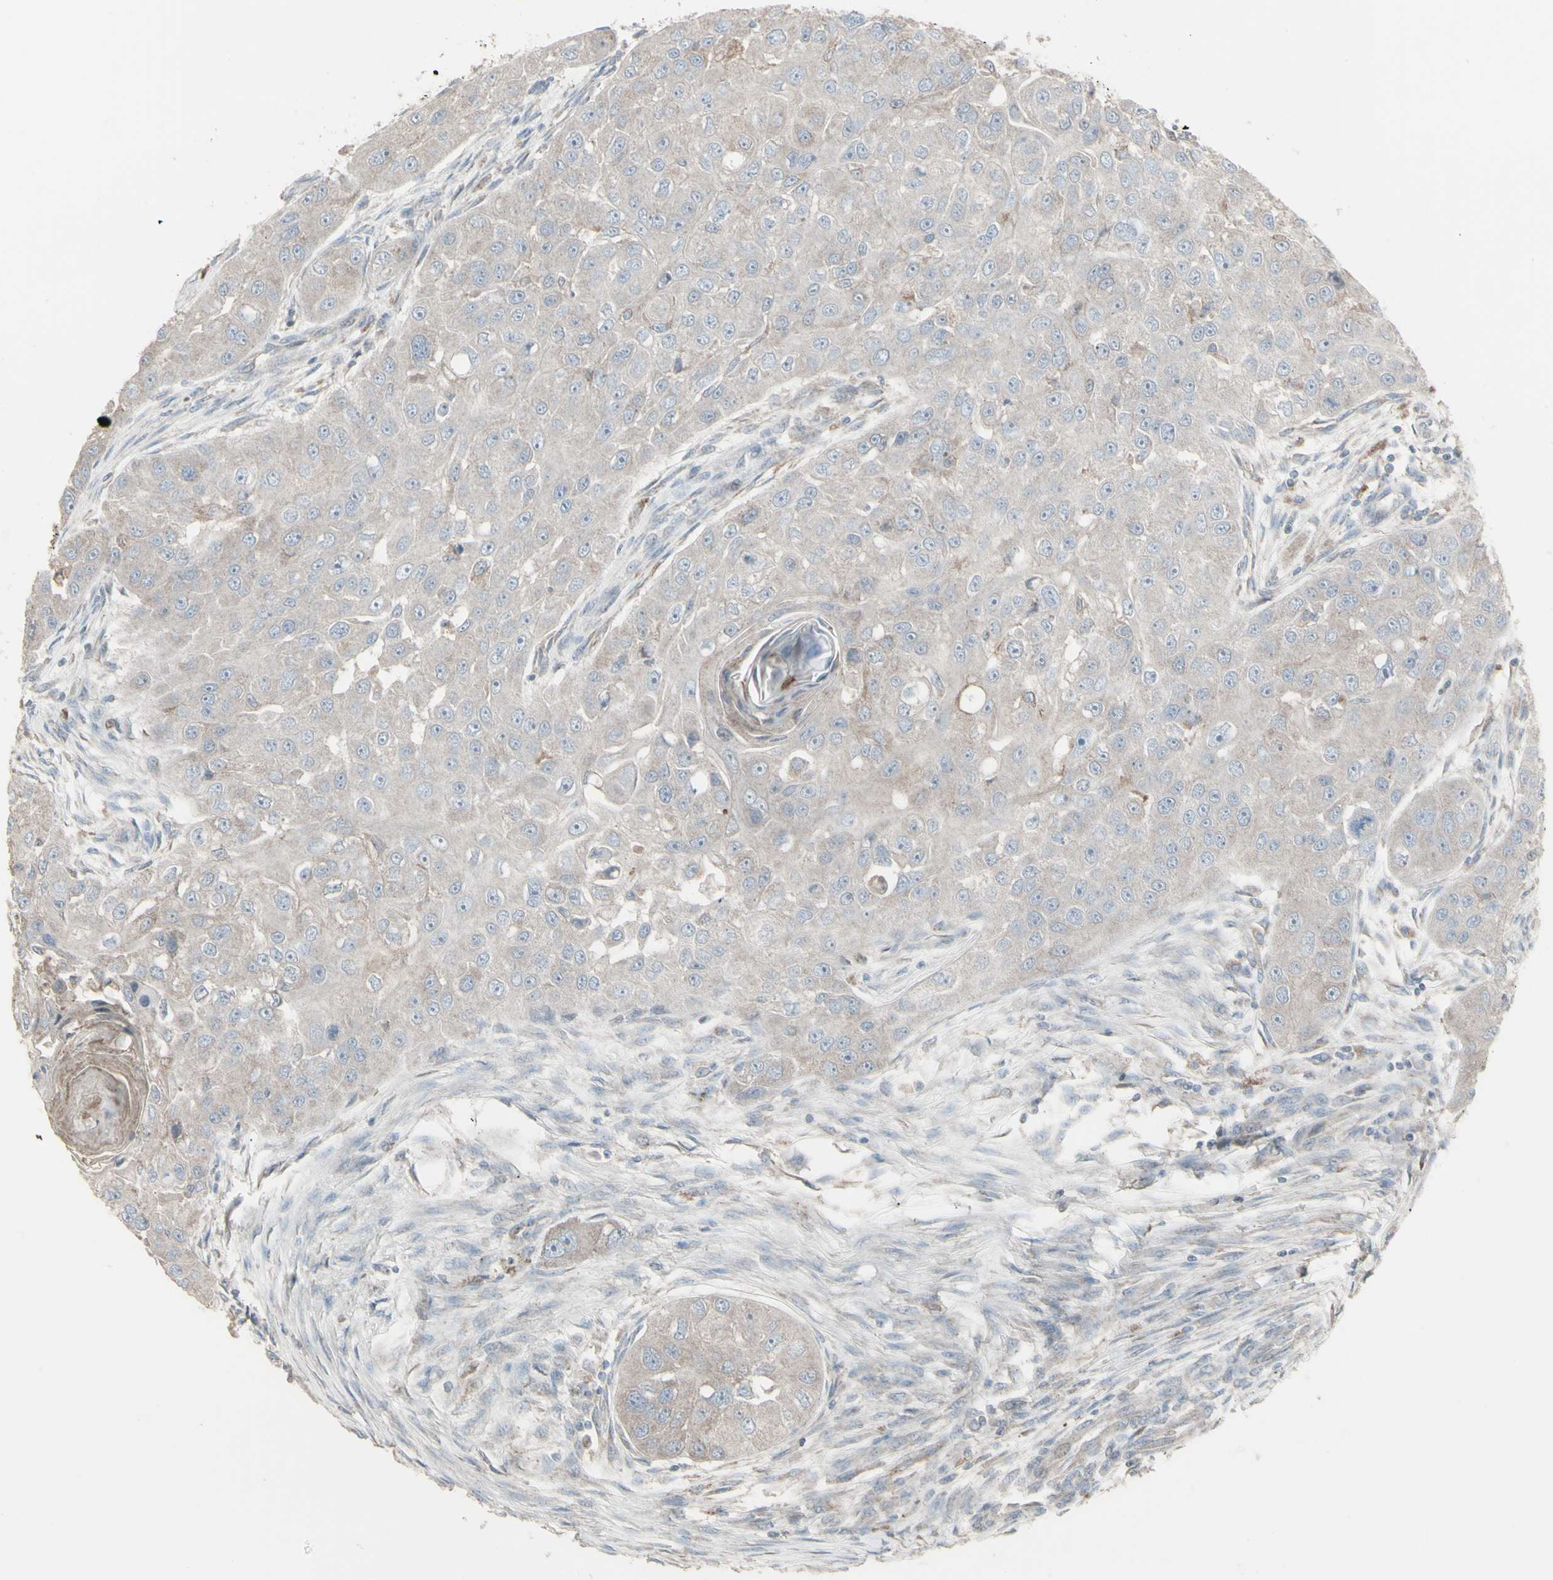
{"staining": {"intensity": "weak", "quantity": ">75%", "location": "cytoplasmic/membranous"}, "tissue": "head and neck cancer", "cell_type": "Tumor cells", "image_type": "cancer", "snomed": [{"axis": "morphology", "description": "Normal tissue, NOS"}, {"axis": "morphology", "description": "Squamous cell carcinoma, NOS"}, {"axis": "topography", "description": "Skeletal muscle"}, {"axis": "topography", "description": "Head-Neck"}], "caption": "Head and neck cancer tissue displays weak cytoplasmic/membranous staining in about >75% of tumor cells", "gene": "RNASEL", "patient": {"sex": "male", "age": 51}}